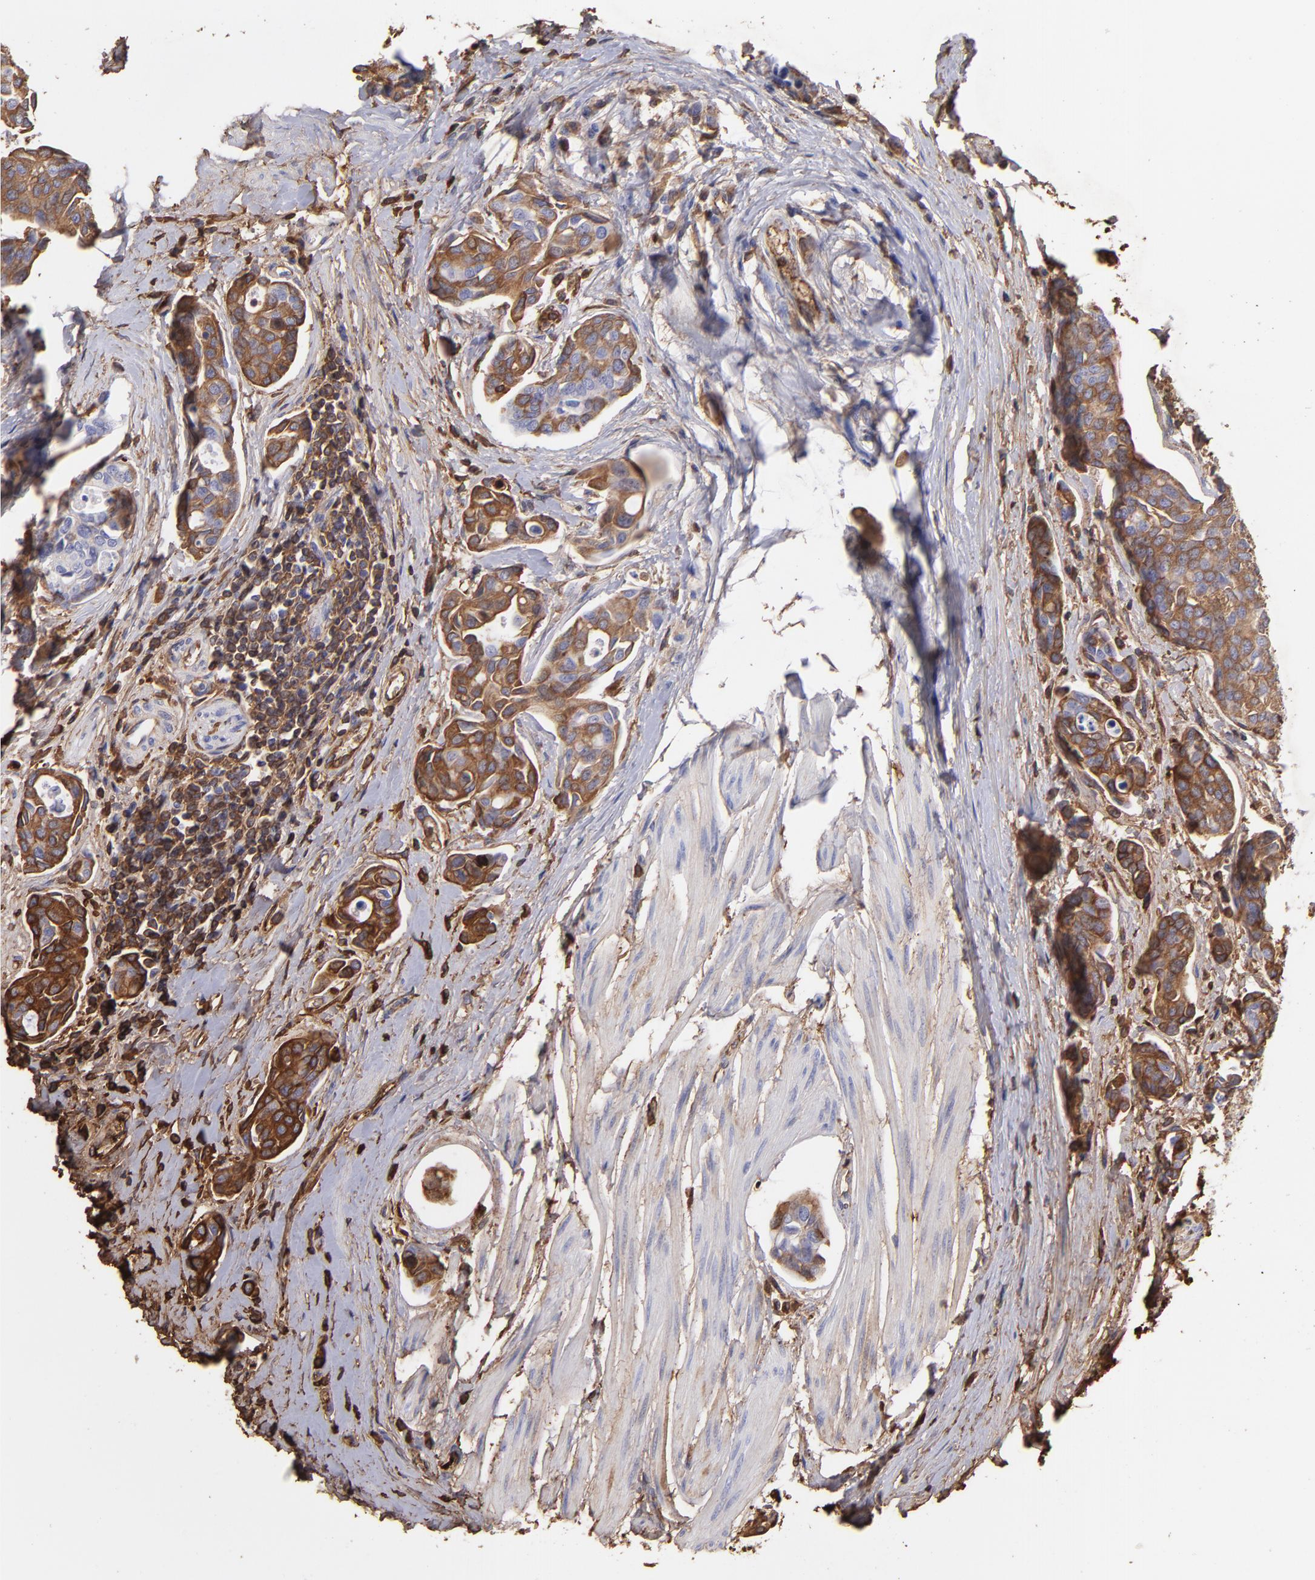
{"staining": {"intensity": "strong", "quantity": ">75%", "location": "cytoplasmic/membranous"}, "tissue": "urothelial cancer", "cell_type": "Tumor cells", "image_type": "cancer", "snomed": [{"axis": "morphology", "description": "Urothelial carcinoma, High grade"}, {"axis": "topography", "description": "Urinary bladder"}], "caption": "A high amount of strong cytoplasmic/membranous staining is appreciated in about >75% of tumor cells in urothelial carcinoma (high-grade) tissue. (DAB = brown stain, brightfield microscopy at high magnification).", "gene": "FGB", "patient": {"sex": "male", "age": 78}}